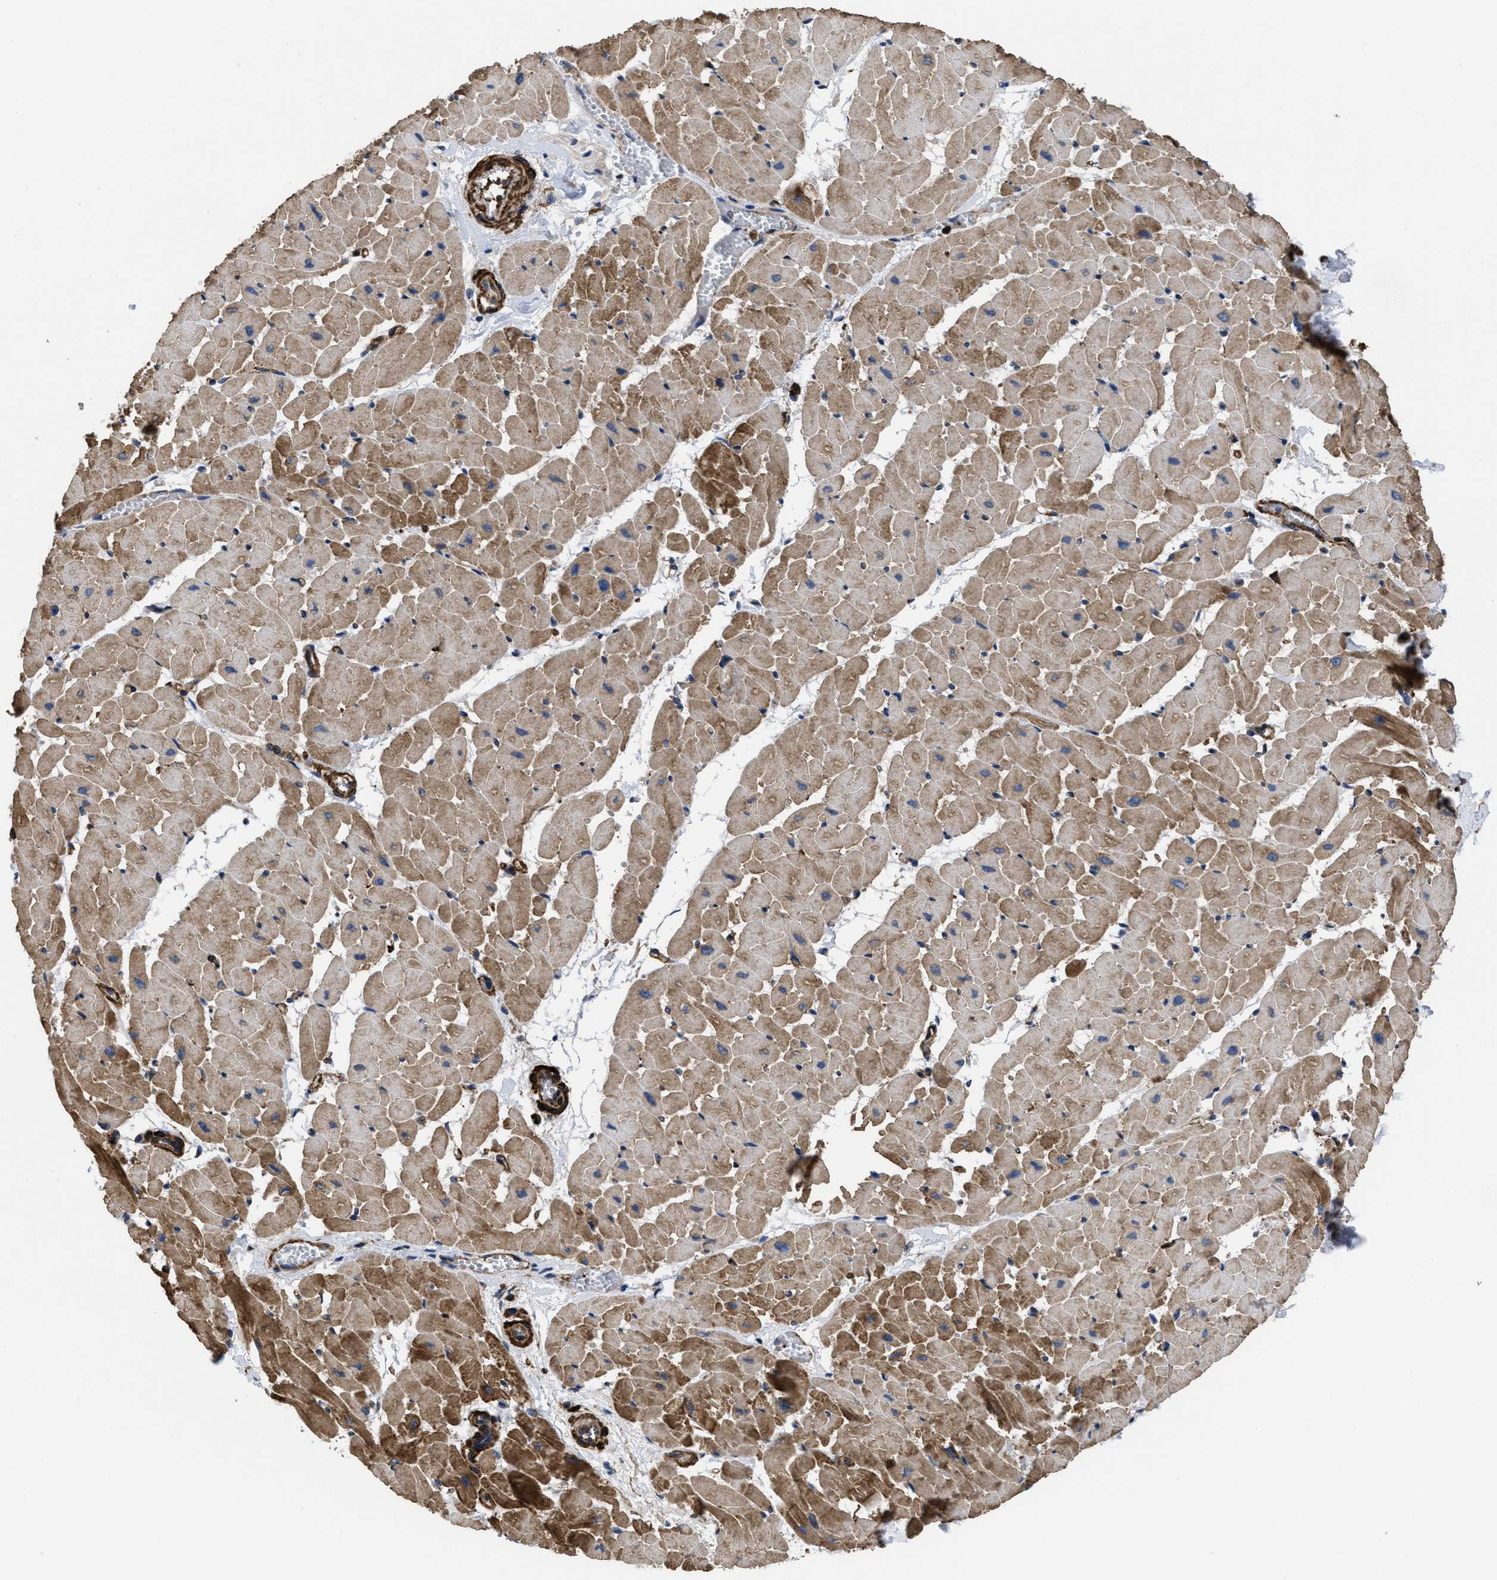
{"staining": {"intensity": "moderate", "quantity": ">75%", "location": "cytoplasmic/membranous"}, "tissue": "heart muscle", "cell_type": "Cardiomyocytes", "image_type": "normal", "snomed": [{"axis": "morphology", "description": "Normal tissue, NOS"}, {"axis": "topography", "description": "Heart"}], "caption": "Heart muscle was stained to show a protein in brown. There is medium levels of moderate cytoplasmic/membranous staining in approximately >75% of cardiomyocytes. (DAB IHC, brown staining for protein, blue staining for nuclei).", "gene": "SCUBE2", "patient": {"sex": "female", "age": 19}}